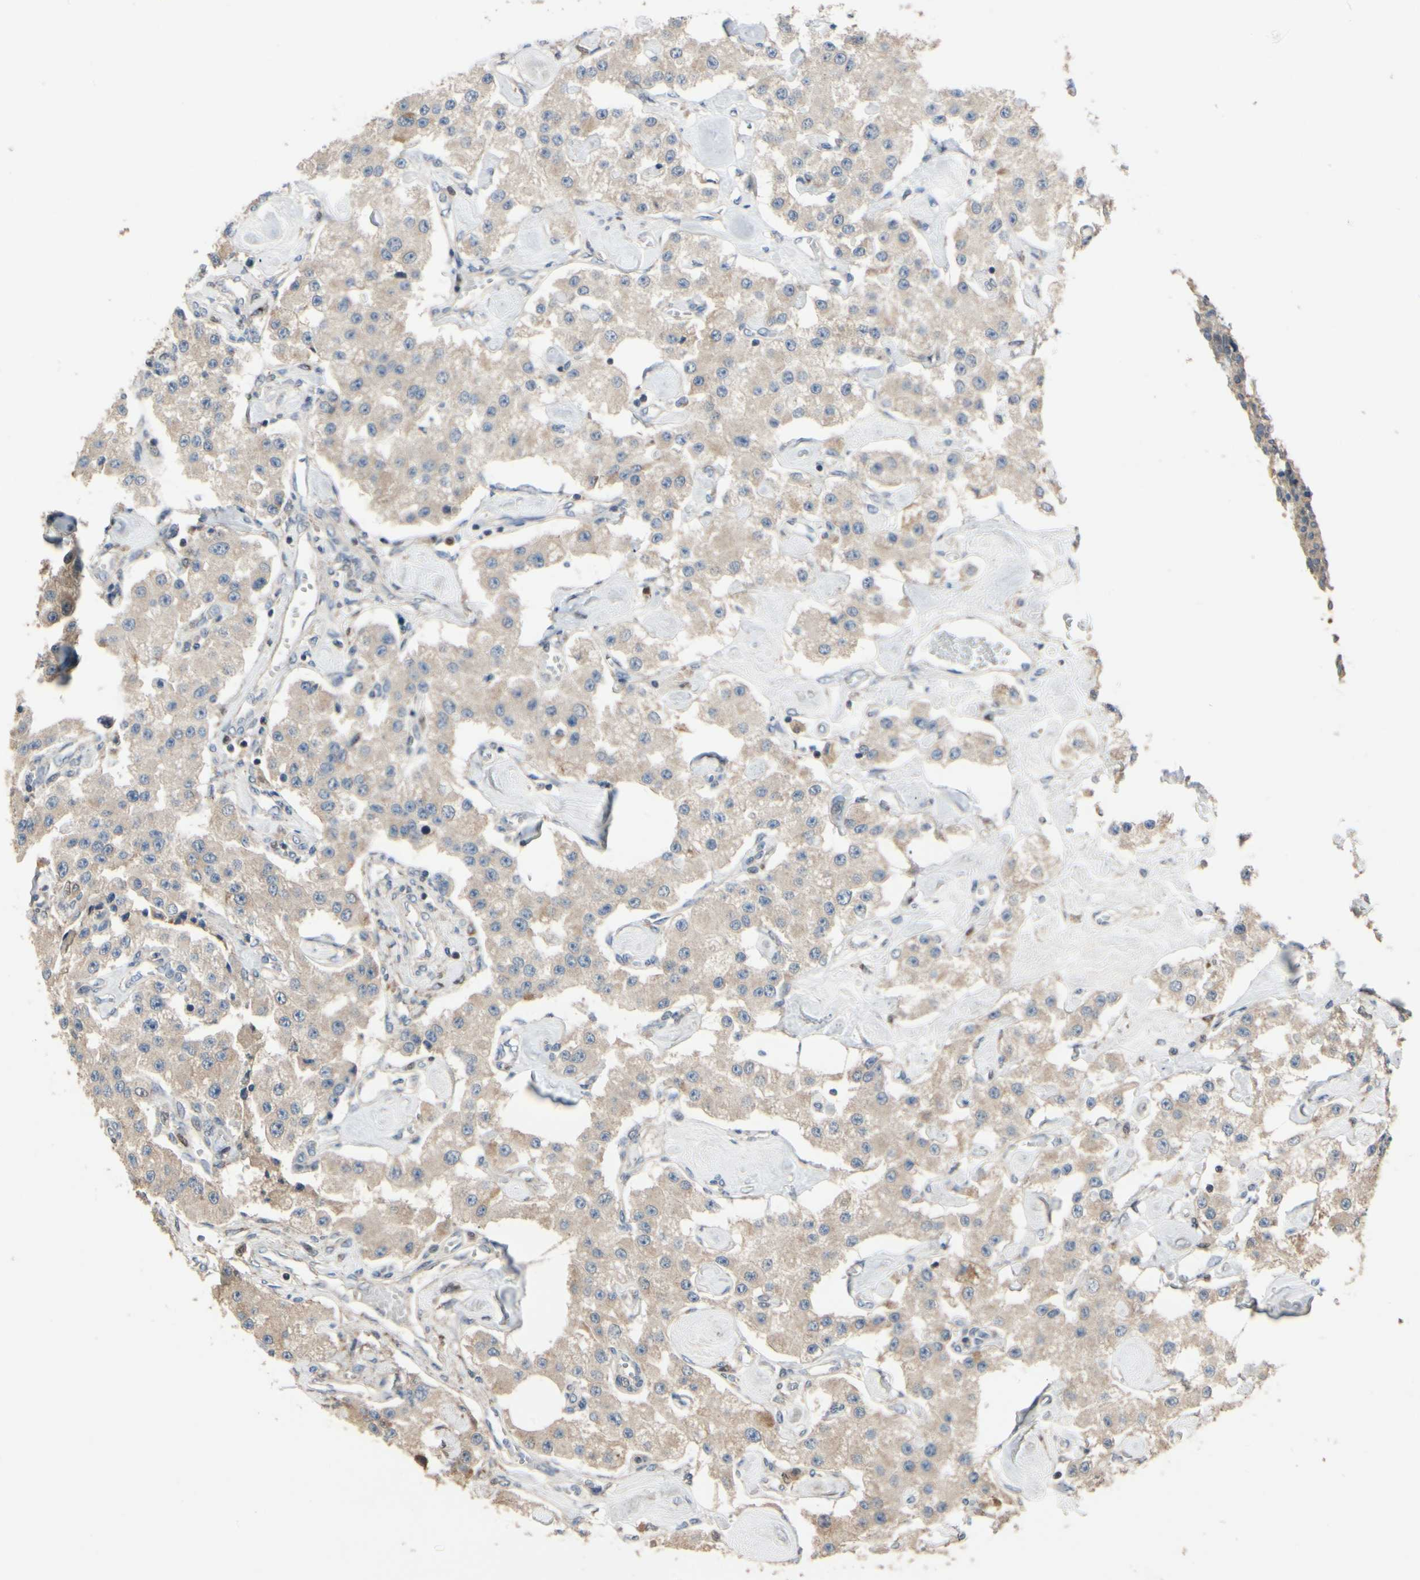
{"staining": {"intensity": "weak", "quantity": ">75%", "location": "cytoplasmic/membranous"}, "tissue": "carcinoid", "cell_type": "Tumor cells", "image_type": "cancer", "snomed": [{"axis": "morphology", "description": "Carcinoid, malignant, NOS"}, {"axis": "topography", "description": "Pancreas"}], "caption": "Immunohistochemistry of human malignant carcinoid demonstrates low levels of weak cytoplasmic/membranous staining in about >75% of tumor cells.", "gene": "CGREF1", "patient": {"sex": "male", "age": 41}}